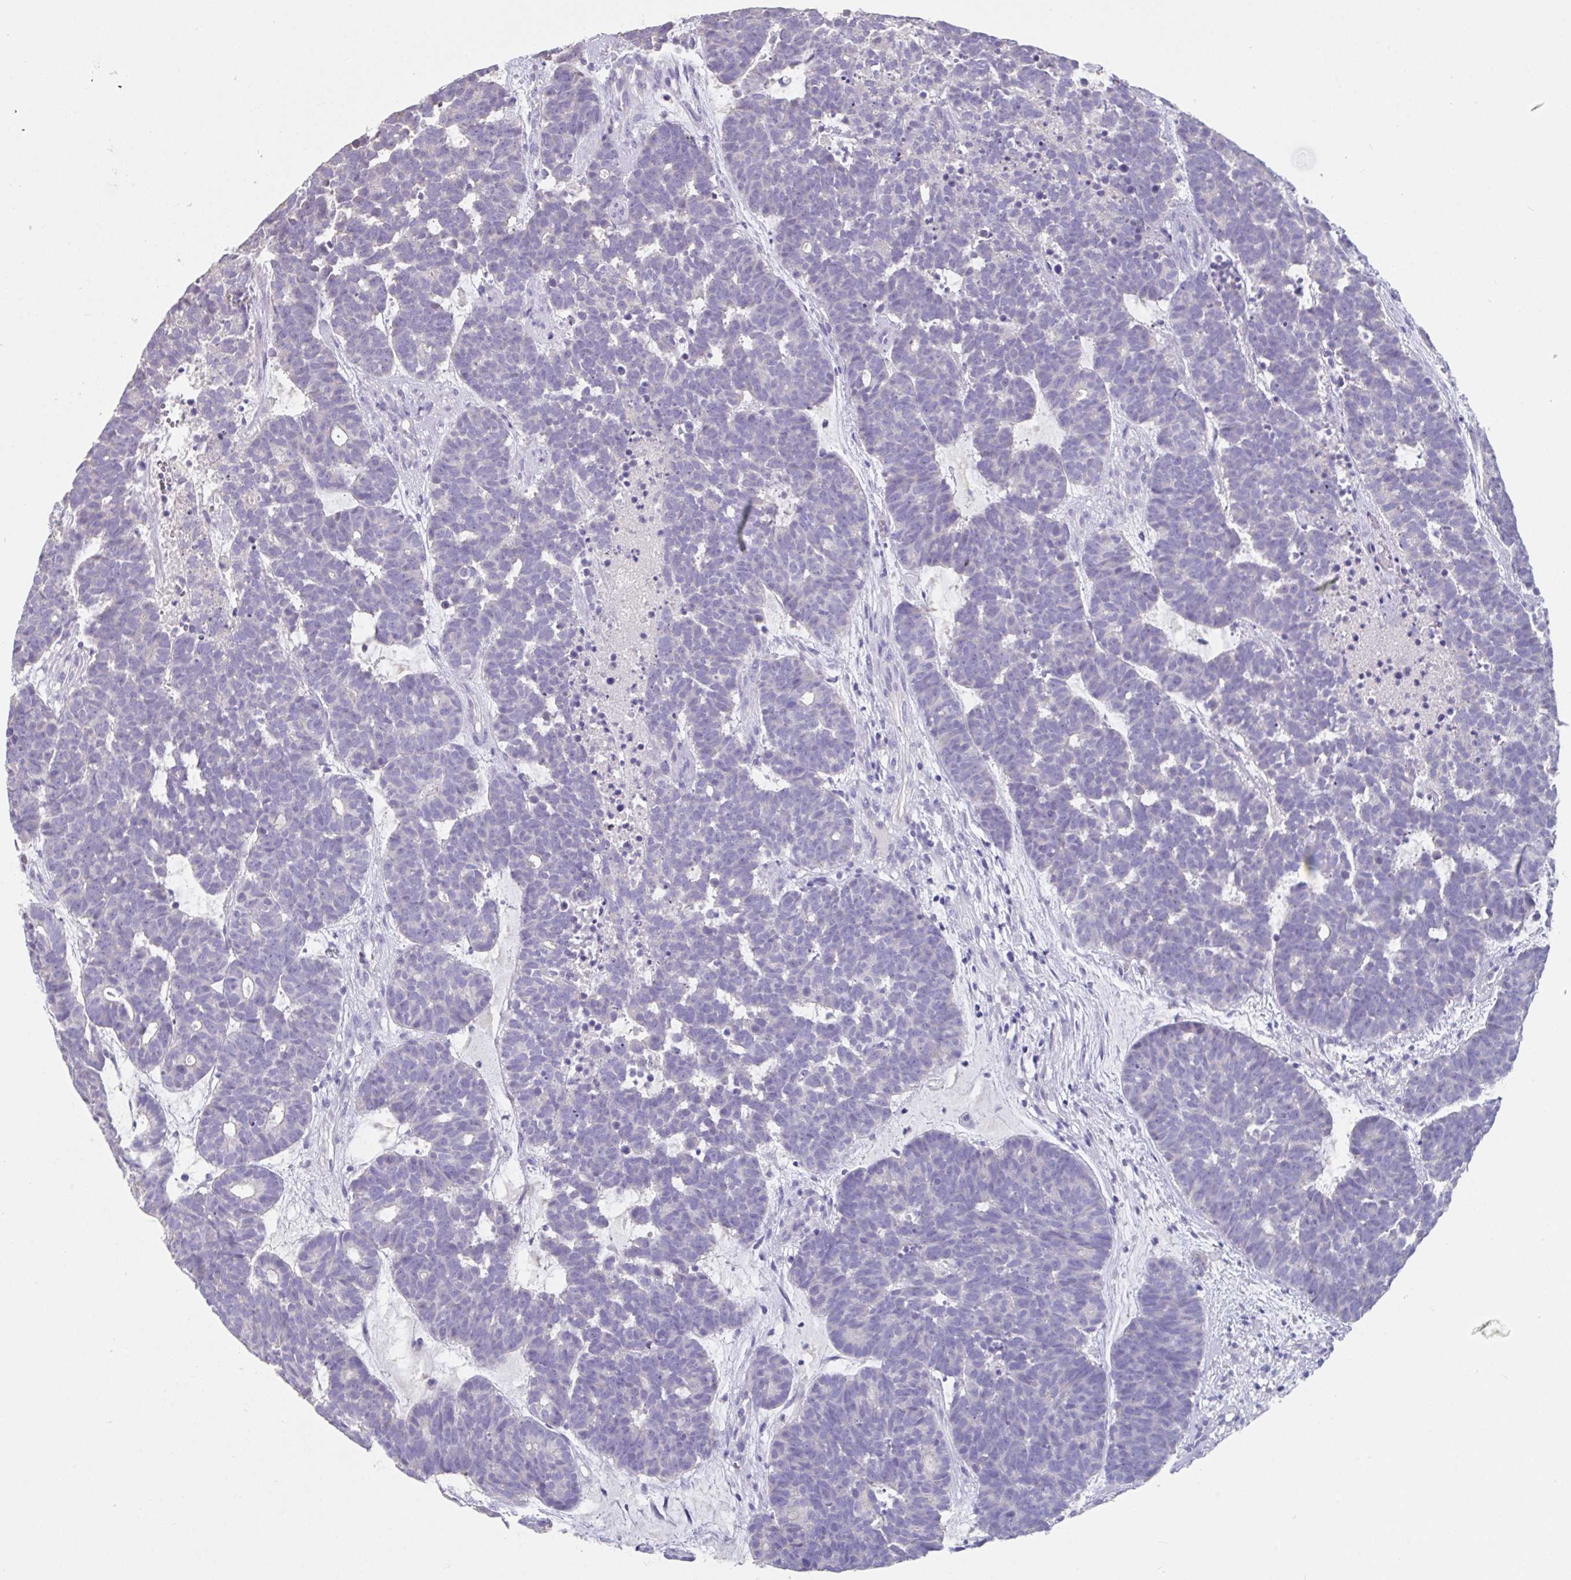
{"staining": {"intensity": "negative", "quantity": "none", "location": "none"}, "tissue": "head and neck cancer", "cell_type": "Tumor cells", "image_type": "cancer", "snomed": [{"axis": "morphology", "description": "Adenocarcinoma, NOS"}, {"axis": "topography", "description": "Head-Neck"}], "caption": "Adenocarcinoma (head and neck) stained for a protein using immunohistochemistry exhibits no expression tumor cells.", "gene": "SLC44A4", "patient": {"sex": "female", "age": 81}}